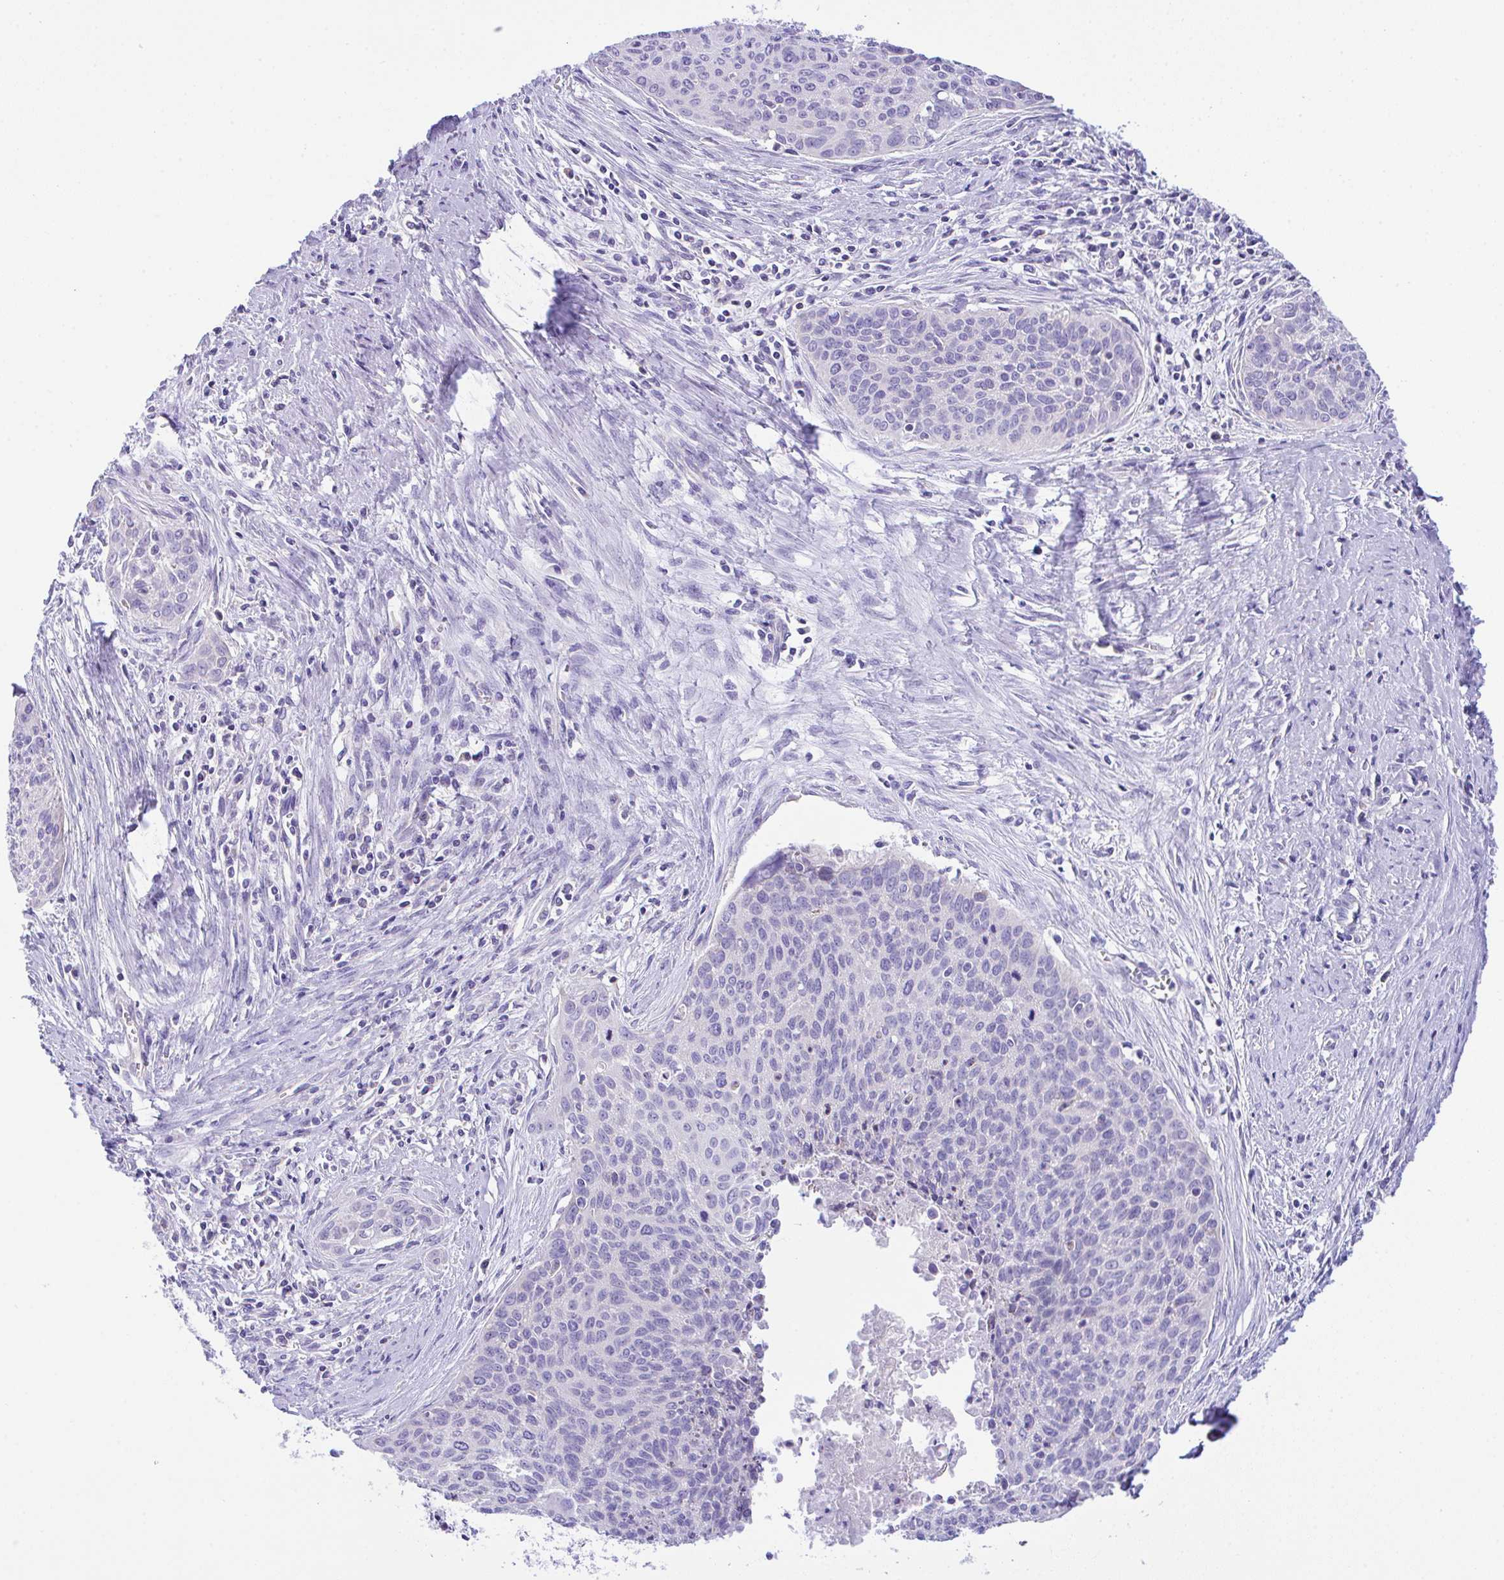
{"staining": {"intensity": "negative", "quantity": "none", "location": "none"}, "tissue": "cervical cancer", "cell_type": "Tumor cells", "image_type": "cancer", "snomed": [{"axis": "morphology", "description": "Squamous cell carcinoma, NOS"}, {"axis": "topography", "description": "Cervix"}], "caption": "The IHC photomicrograph has no significant expression in tumor cells of squamous cell carcinoma (cervical) tissue. (DAB IHC, high magnification).", "gene": "NLRP8", "patient": {"sex": "female", "age": 55}}